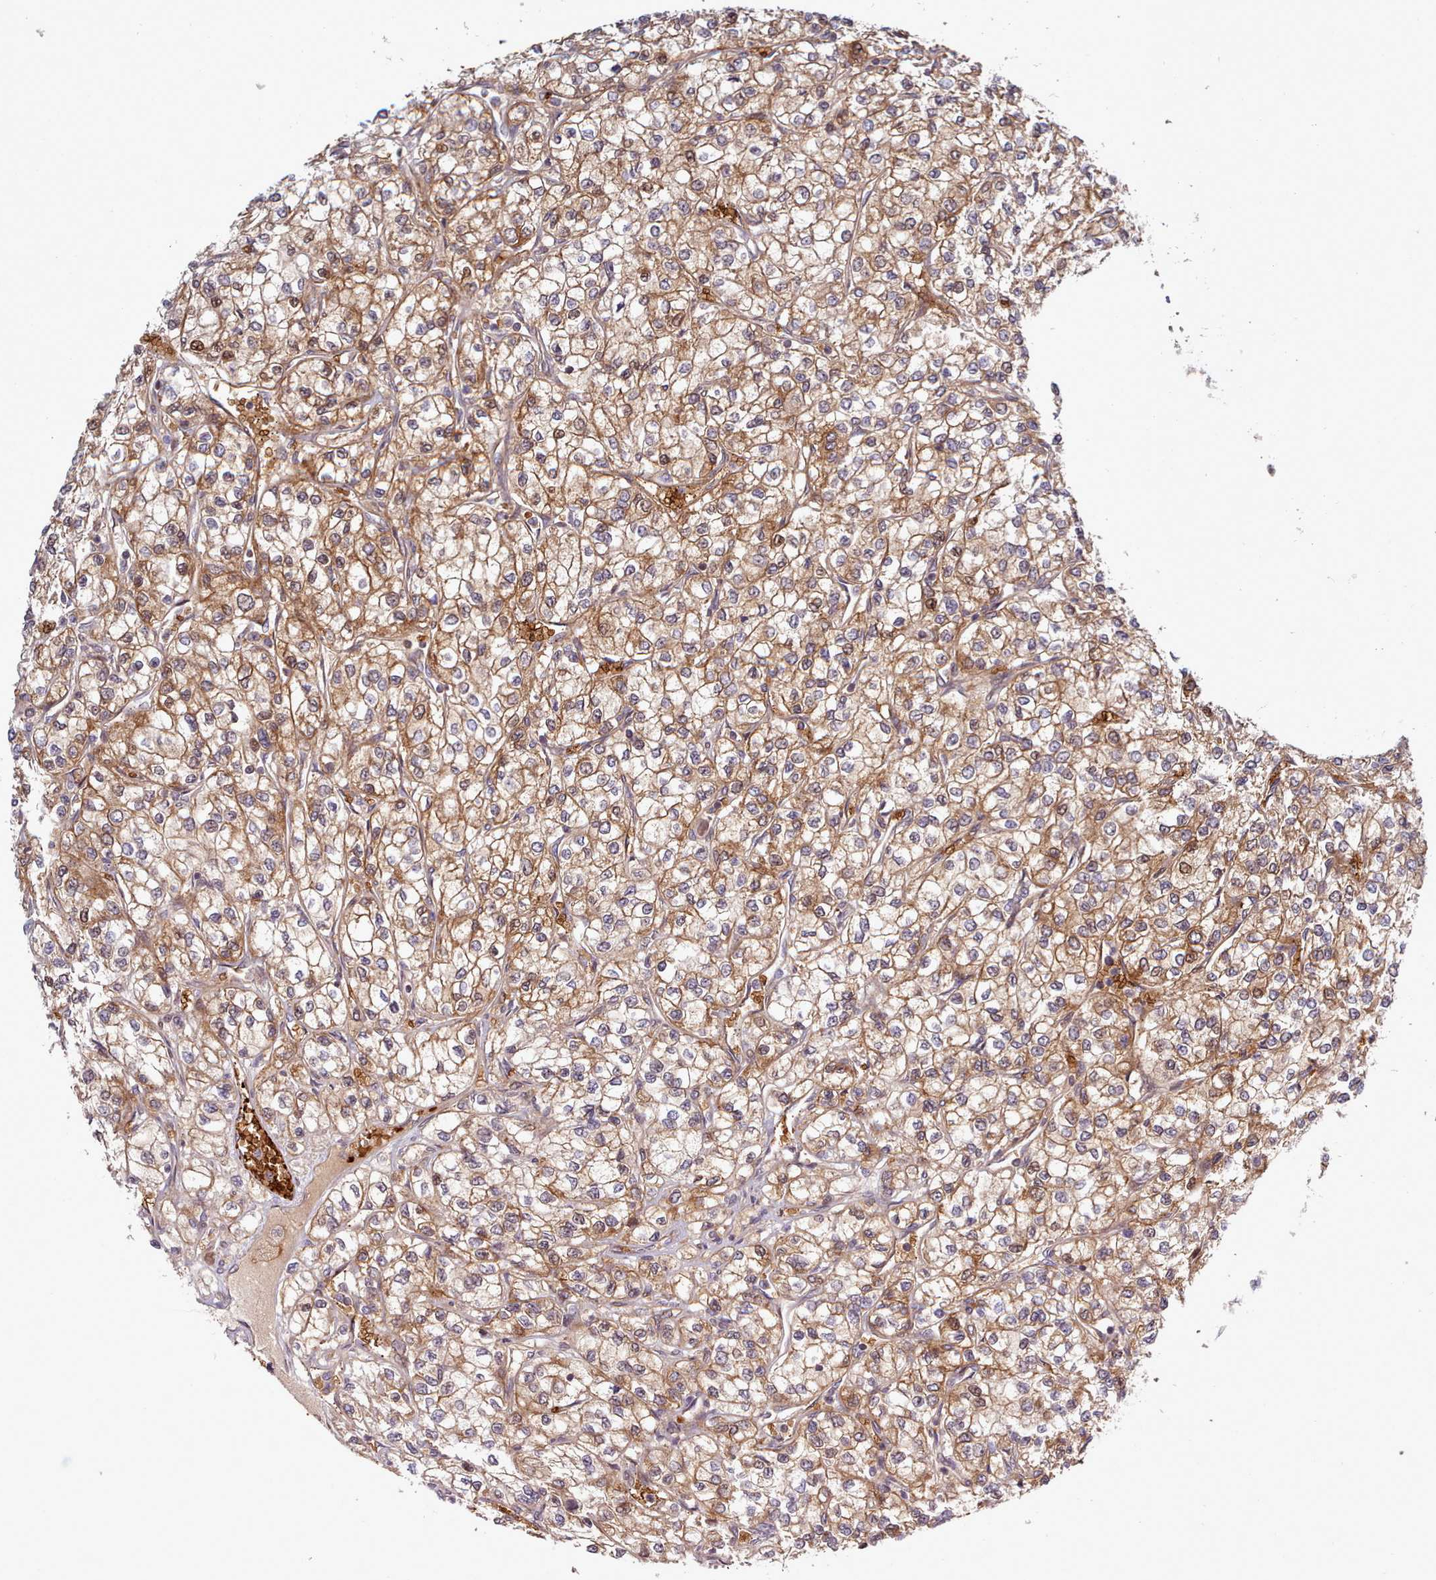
{"staining": {"intensity": "moderate", "quantity": ">75%", "location": "cytoplasmic/membranous"}, "tissue": "renal cancer", "cell_type": "Tumor cells", "image_type": "cancer", "snomed": [{"axis": "morphology", "description": "Adenocarcinoma, NOS"}, {"axis": "topography", "description": "Kidney"}], "caption": "Immunohistochemistry of renal cancer (adenocarcinoma) shows medium levels of moderate cytoplasmic/membranous expression in approximately >75% of tumor cells.", "gene": "UBE2G1", "patient": {"sex": "male", "age": 80}}